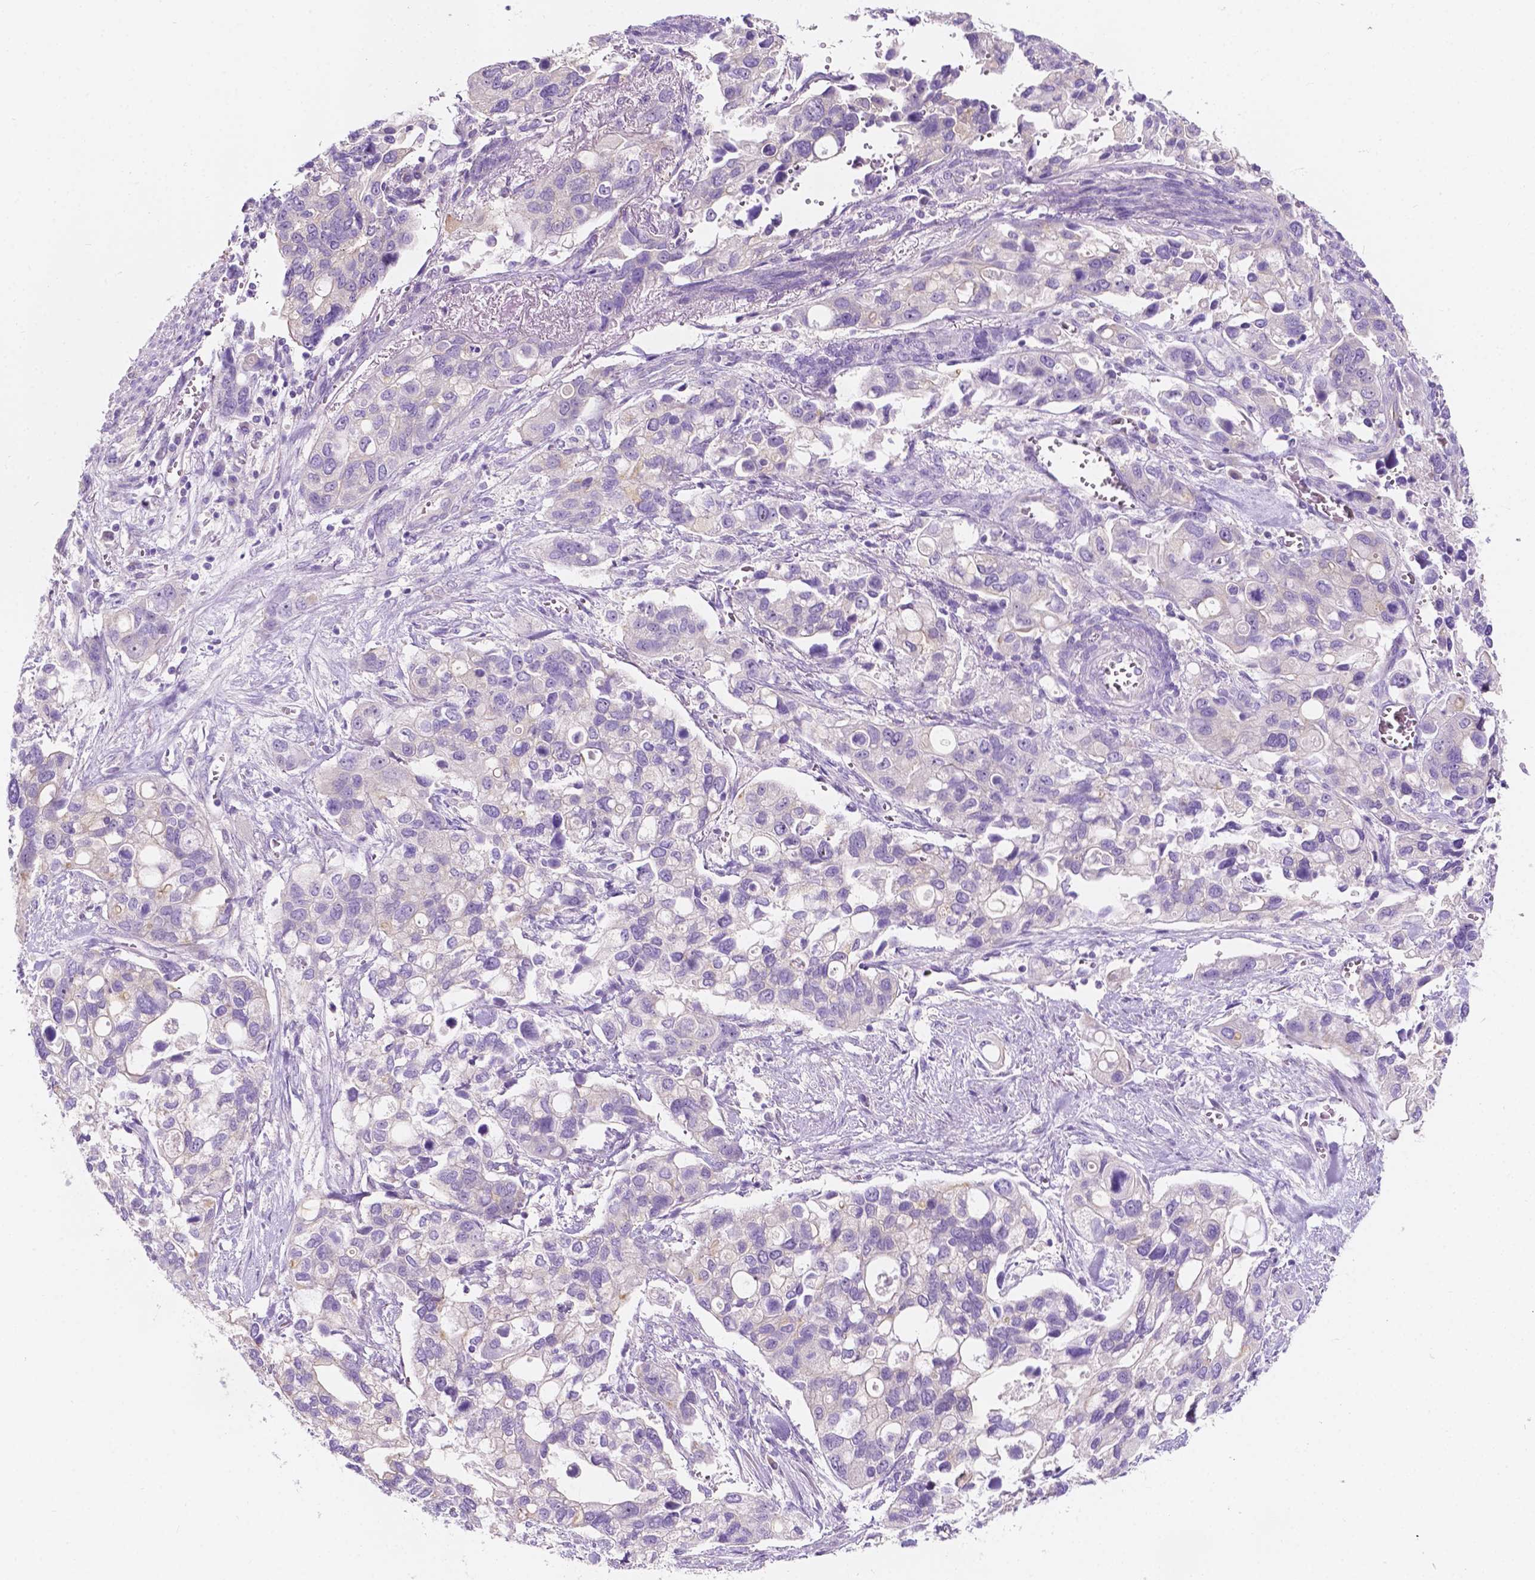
{"staining": {"intensity": "negative", "quantity": "none", "location": "none"}, "tissue": "stomach cancer", "cell_type": "Tumor cells", "image_type": "cancer", "snomed": [{"axis": "morphology", "description": "Adenocarcinoma, NOS"}, {"axis": "topography", "description": "Stomach, upper"}], "caption": "There is no significant expression in tumor cells of stomach cancer.", "gene": "SIRT2", "patient": {"sex": "female", "age": 81}}